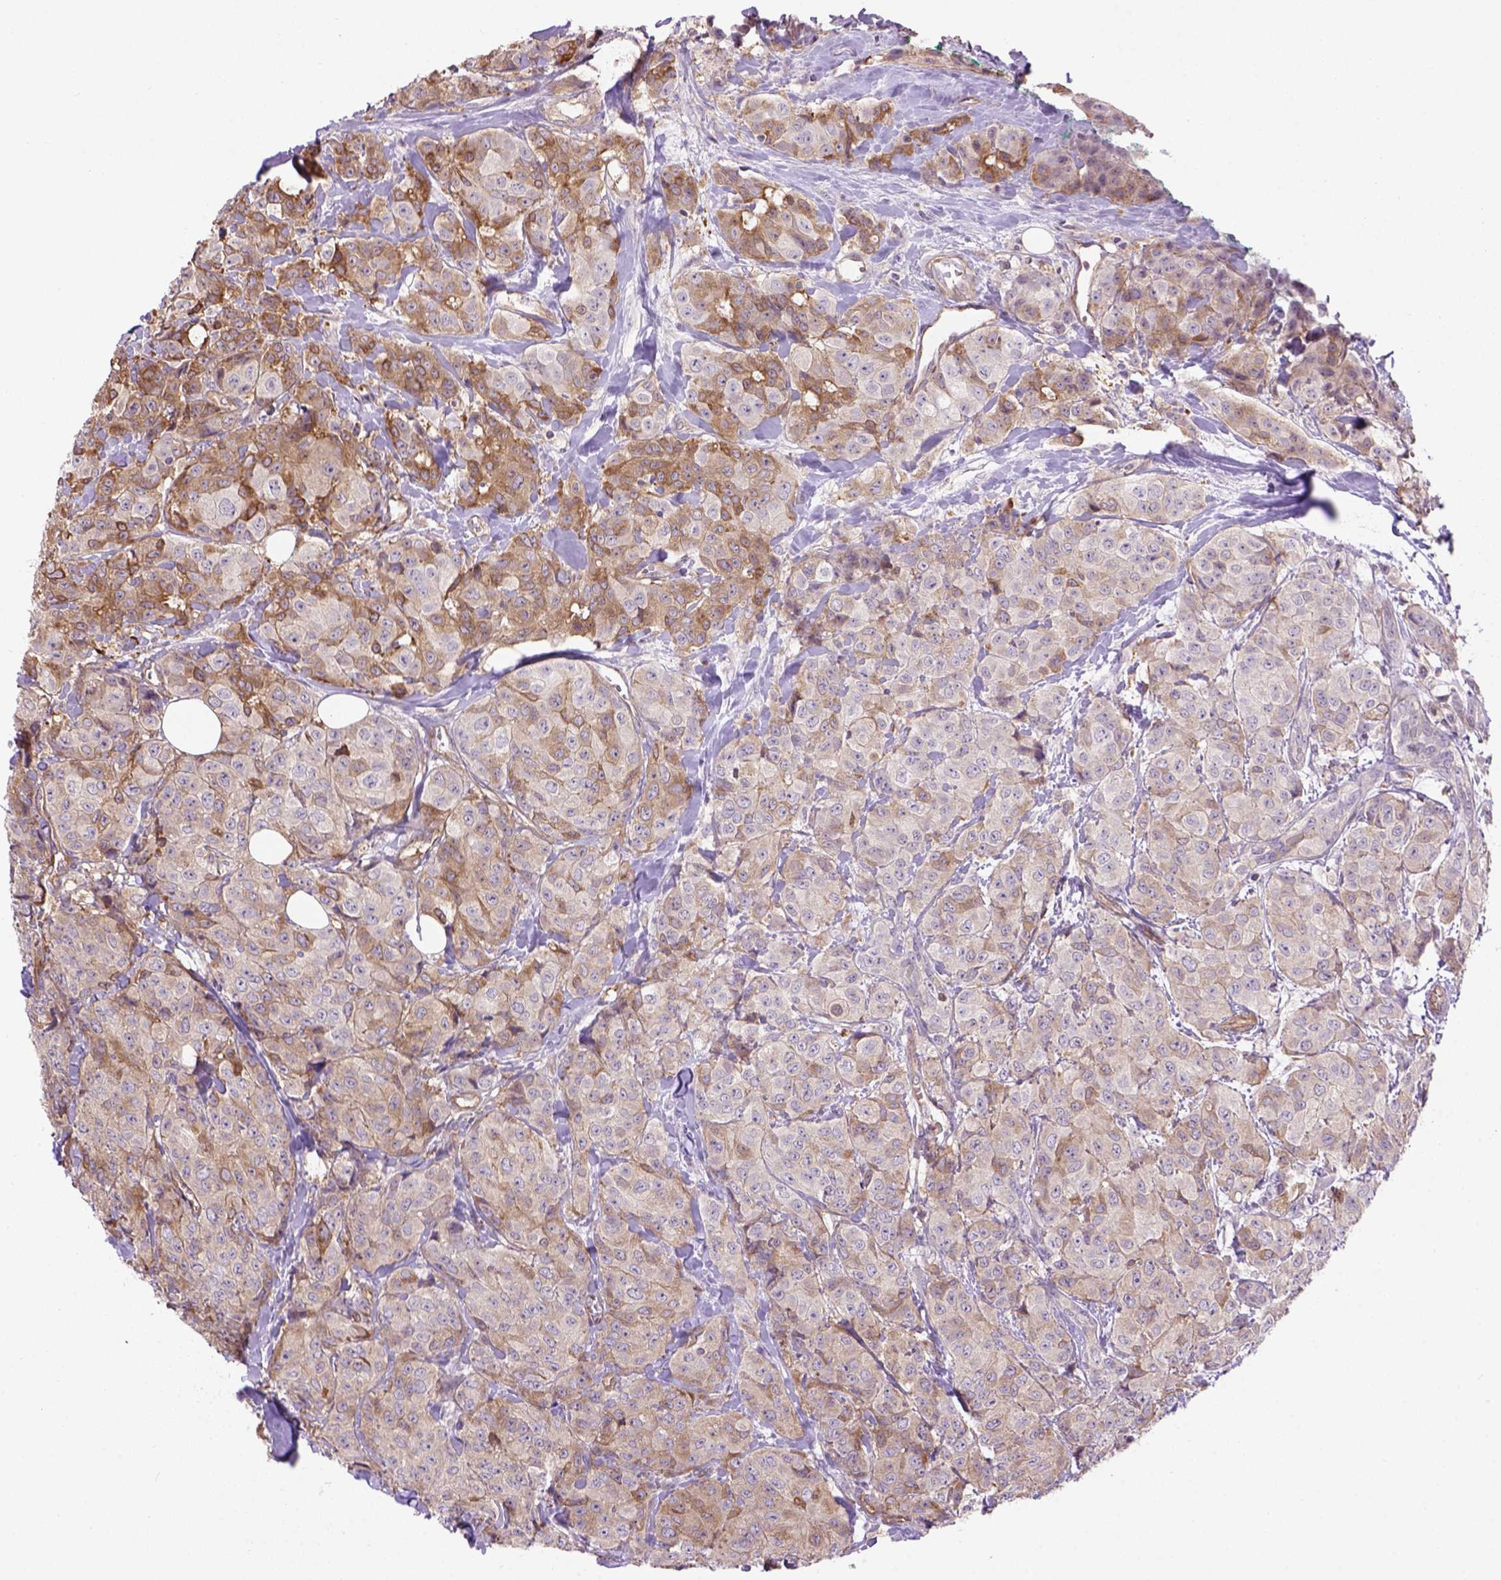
{"staining": {"intensity": "moderate", "quantity": ">75%", "location": "cytoplasmic/membranous"}, "tissue": "breast cancer", "cell_type": "Tumor cells", "image_type": "cancer", "snomed": [{"axis": "morphology", "description": "Duct carcinoma"}, {"axis": "topography", "description": "Breast"}], "caption": "A brown stain labels moderate cytoplasmic/membranous positivity of a protein in human breast cancer tumor cells.", "gene": "CASKIN2", "patient": {"sex": "female", "age": 43}}